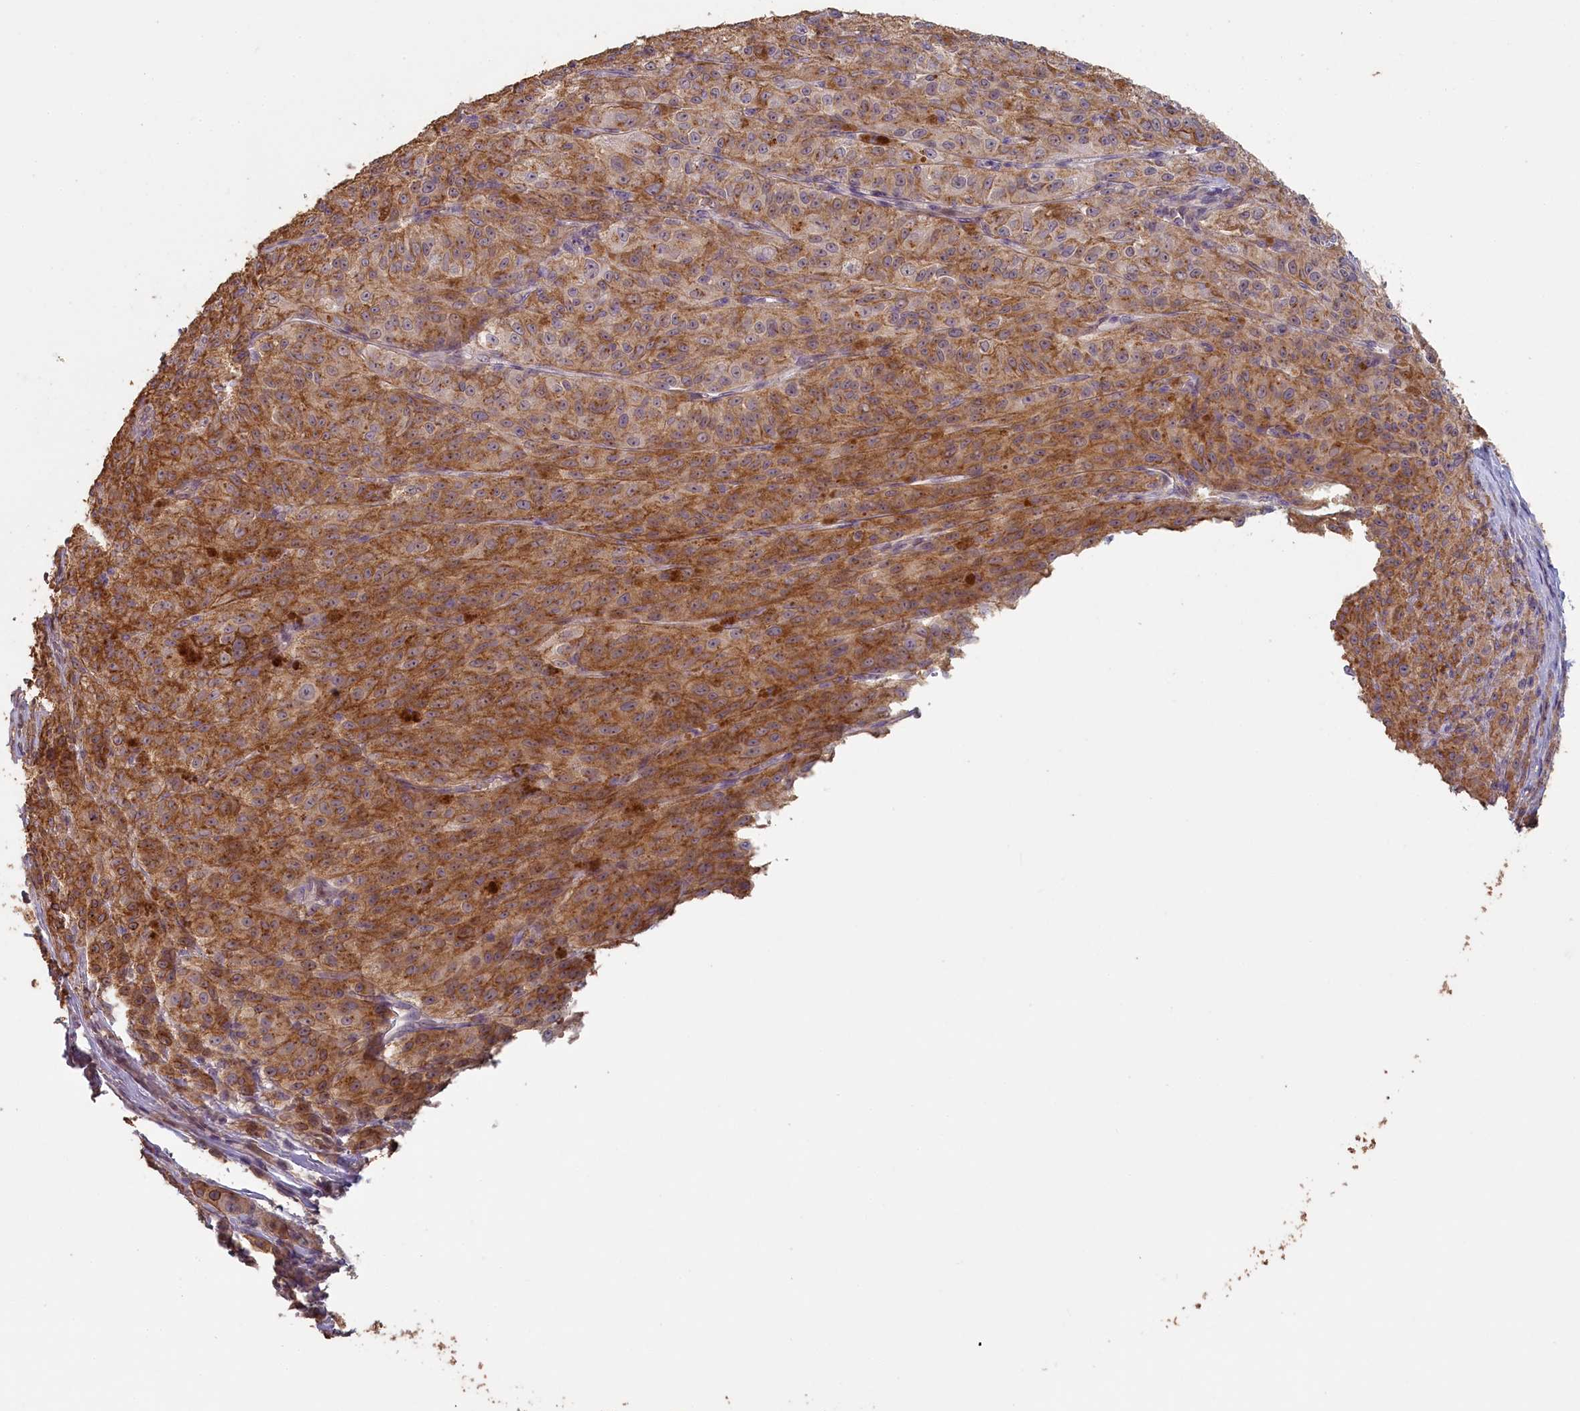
{"staining": {"intensity": "moderate", "quantity": "25%-75%", "location": "cytoplasmic/membranous"}, "tissue": "melanoma", "cell_type": "Tumor cells", "image_type": "cancer", "snomed": [{"axis": "morphology", "description": "Malignant melanoma, NOS"}, {"axis": "topography", "description": "Skin"}], "caption": "This histopathology image shows melanoma stained with IHC to label a protein in brown. The cytoplasmic/membranous of tumor cells show moderate positivity for the protein. Nuclei are counter-stained blue.", "gene": "STX16", "patient": {"sex": "female", "age": 52}}